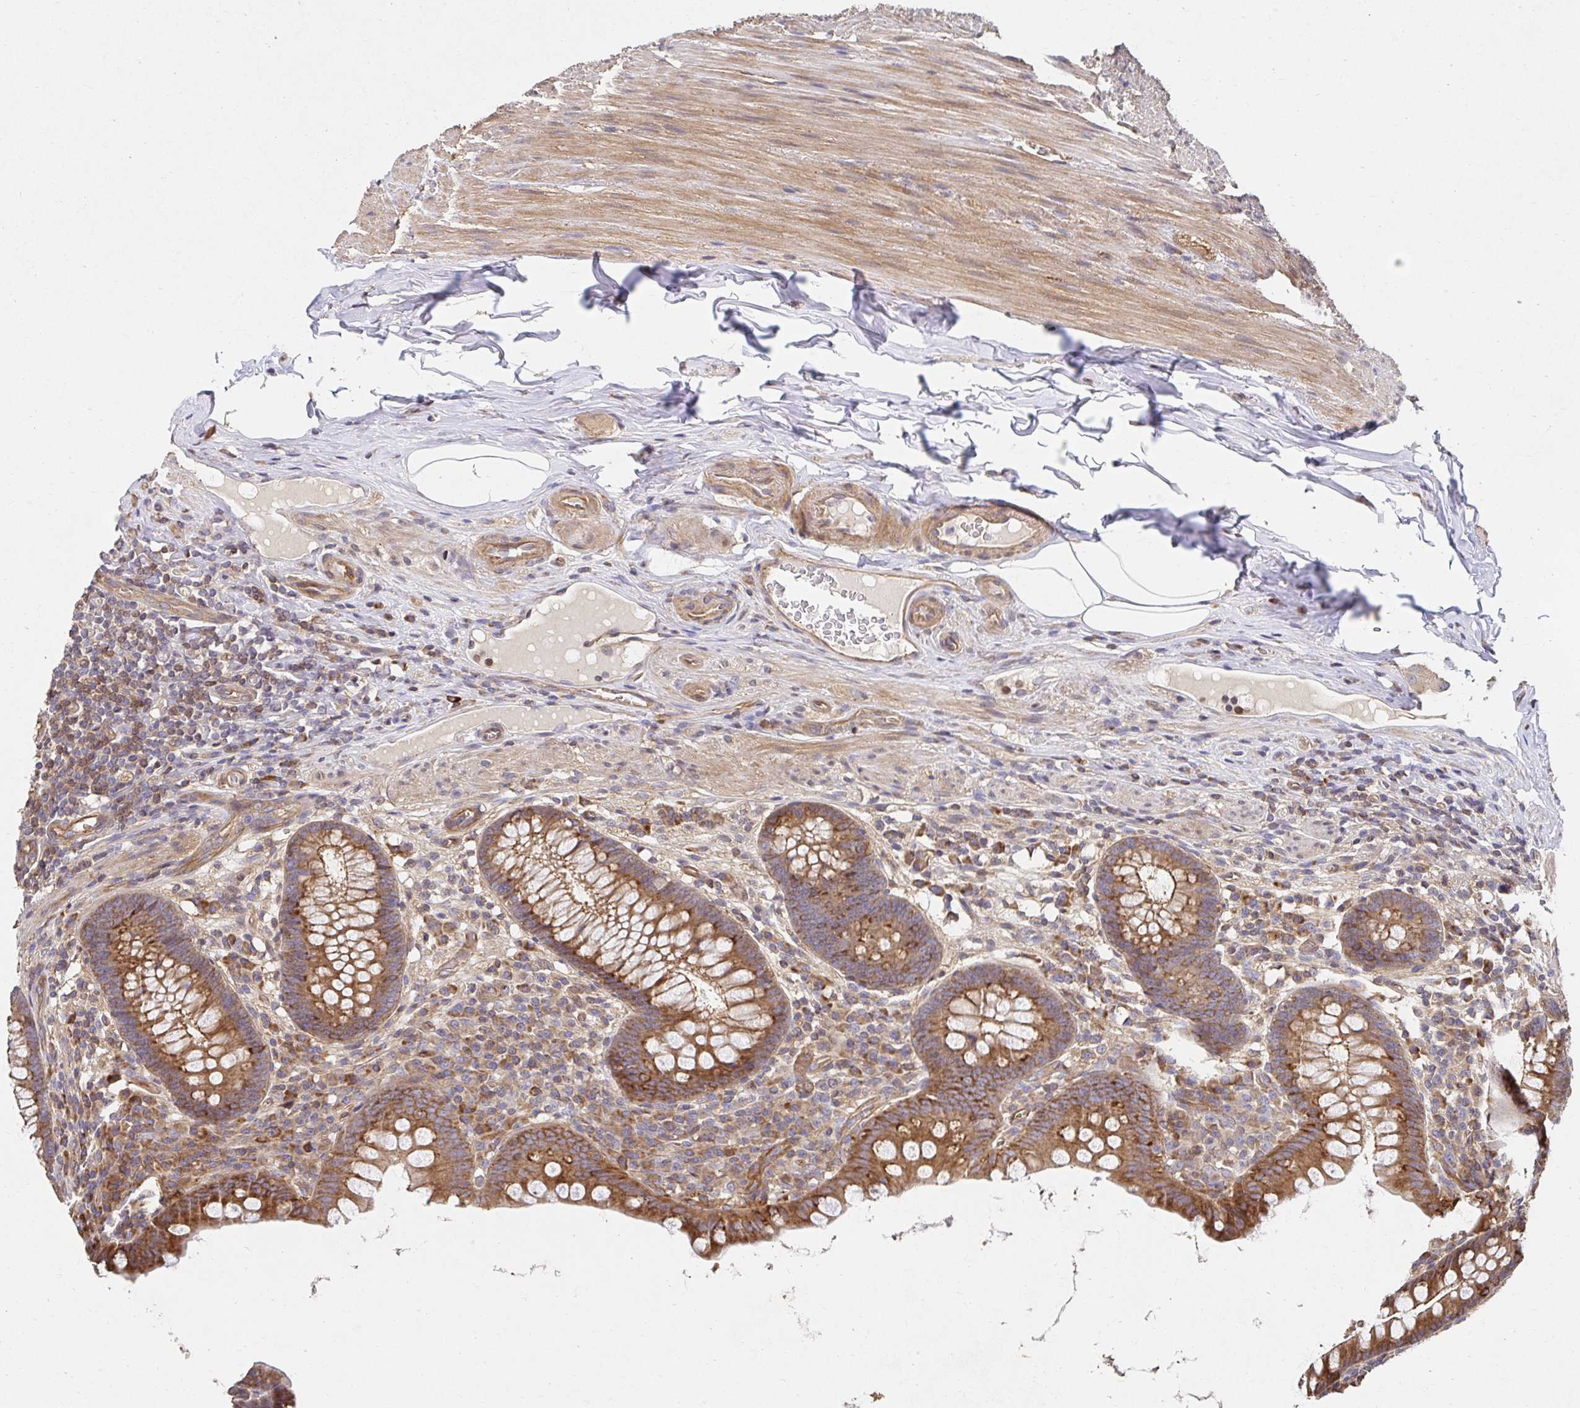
{"staining": {"intensity": "strong", "quantity": ">75%", "location": "cytoplasmic/membranous"}, "tissue": "appendix", "cell_type": "Glandular cells", "image_type": "normal", "snomed": [{"axis": "morphology", "description": "Normal tissue, NOS"}, {"axis": "topography", "description": "Appendix"}], "caption": "IHC (DAB (3,3'-diaminobenzidine)) staining of benign human appendix displays strong cytoplasmic/membranous protein expression in approximately >75% of glandular cells. The staining was performed using DAB, with brown indicating positive protein expression. Nuclei are stained blue with hematoxylin.", "gene": "APBB1", "patient": {"sex": "male", "age": 71}}